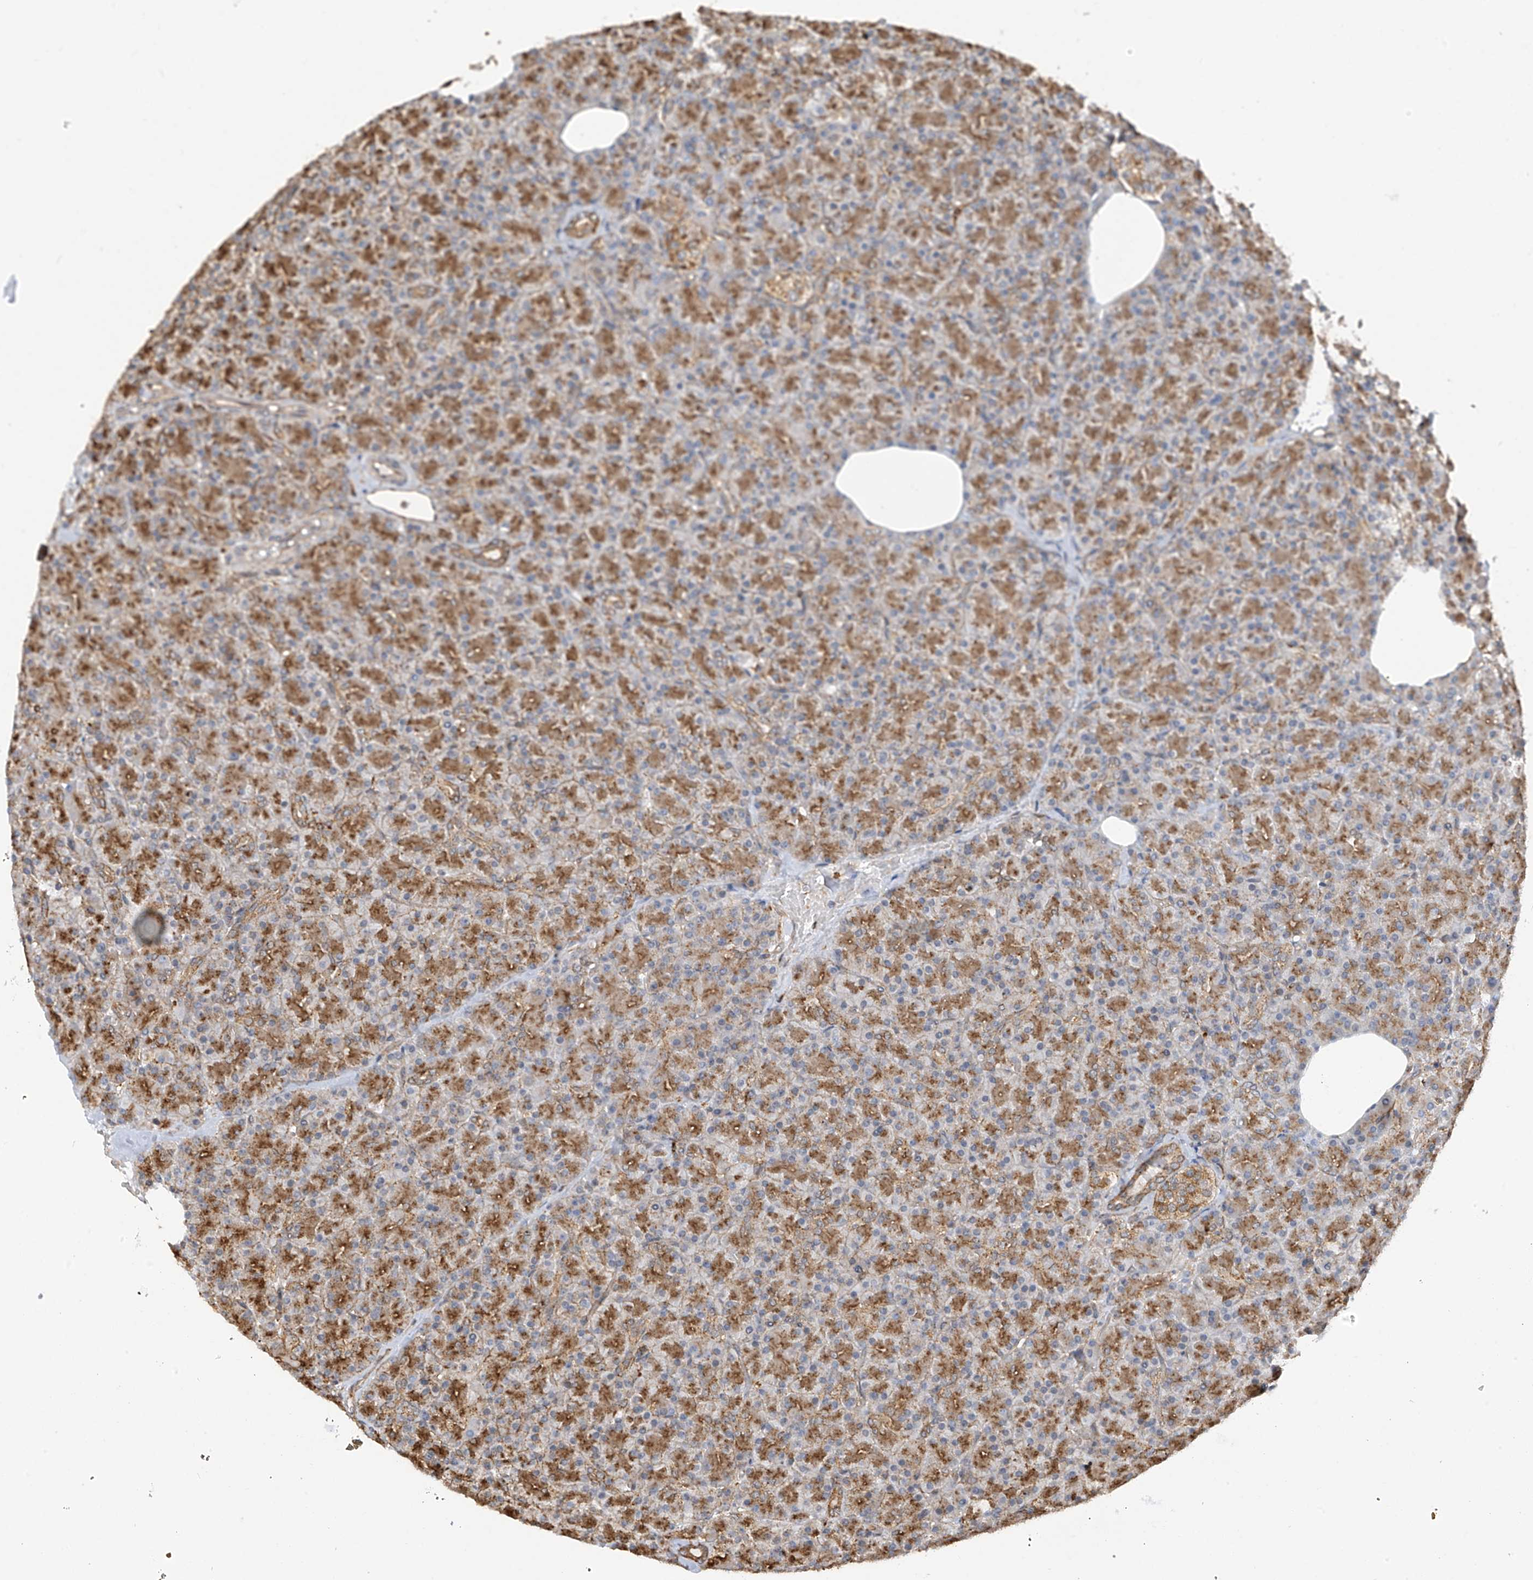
{"staining": {"intensity": "moderate", "quantity": ">75%", "location": "cytoplasmic/membranous"}, "tissue": "pancreas", "cell_type": "Exocrine glandular cells", "image_type": "normal", "snomed": [{"axis": "morphology", "description": "Normal tissue, NOS"}, {"axis": "topography", "description": "Pancreas"}], "caption": "Pancreas stained for a protein (brown) exhibits moderate cytoplasmic/membranous positive expression in approximately >75% of exocrine glandular cells.", "gene": "ZNF189", "patient": {"sex": "female", "age": 43}}